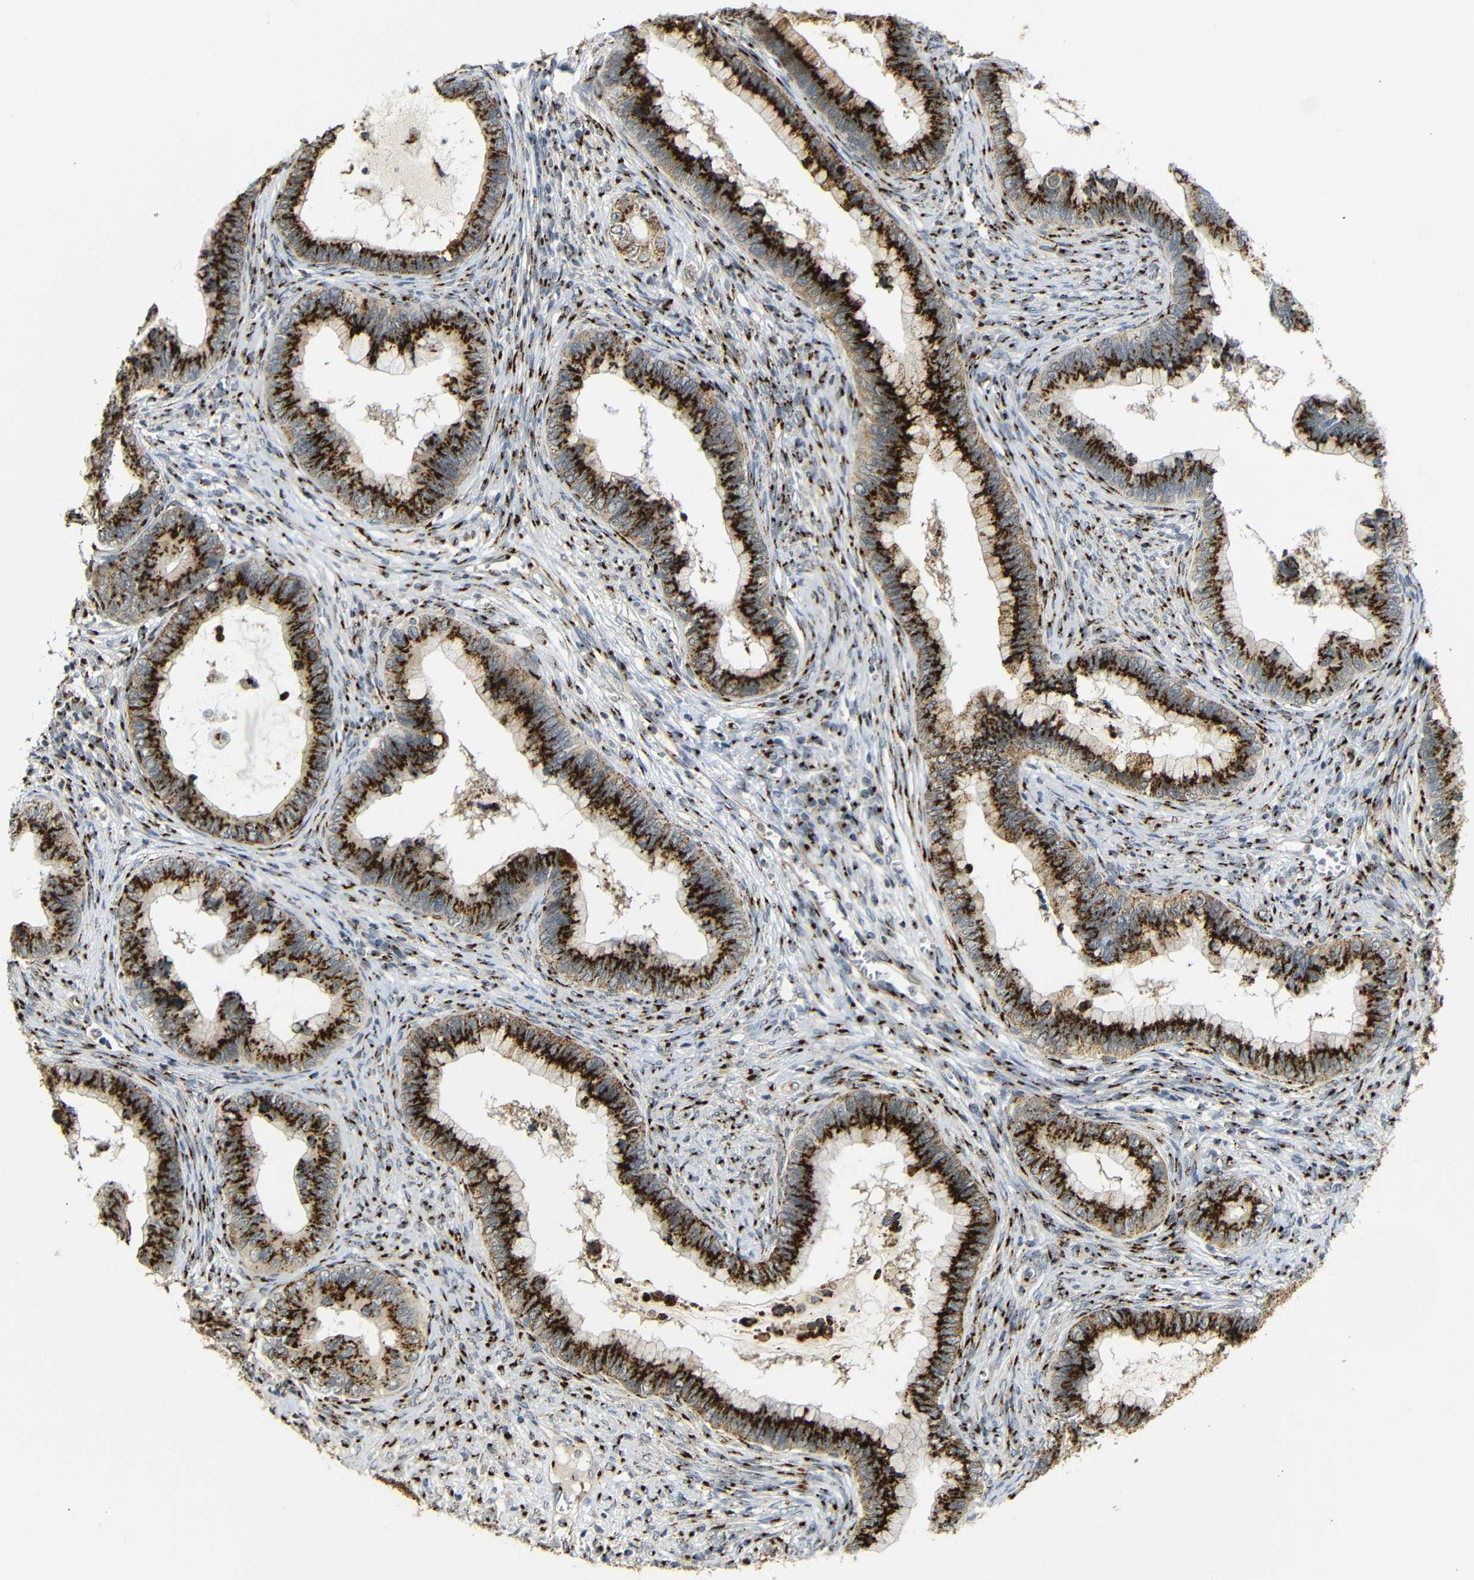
{"staining": {"intensity": "strong", "quantity": ">75%", "location": "cytoplasmic/membranous"}, "tissue": "cervical cancer", "cell_type": "Tumor cells", "image_type": "cancer", "snomed": [{"axis": "morphology", "description": "Adenocarcinoma, NOS"}, {"axis": "topography", "description": "Cervix"}], "caption": "Immunohistochemical staining of adenocarcinoma (cervical) exhibits high levels of strong cytoplasmic/membranous positivity in approximately >75% of tumor cells. The protein is stained brown, and the nuclei are stained in blue (DAB IHC with brightfield microscopy, high magnification).", "gene": "TGOLN2", "patient": {"sex": "female", "age": 44}}